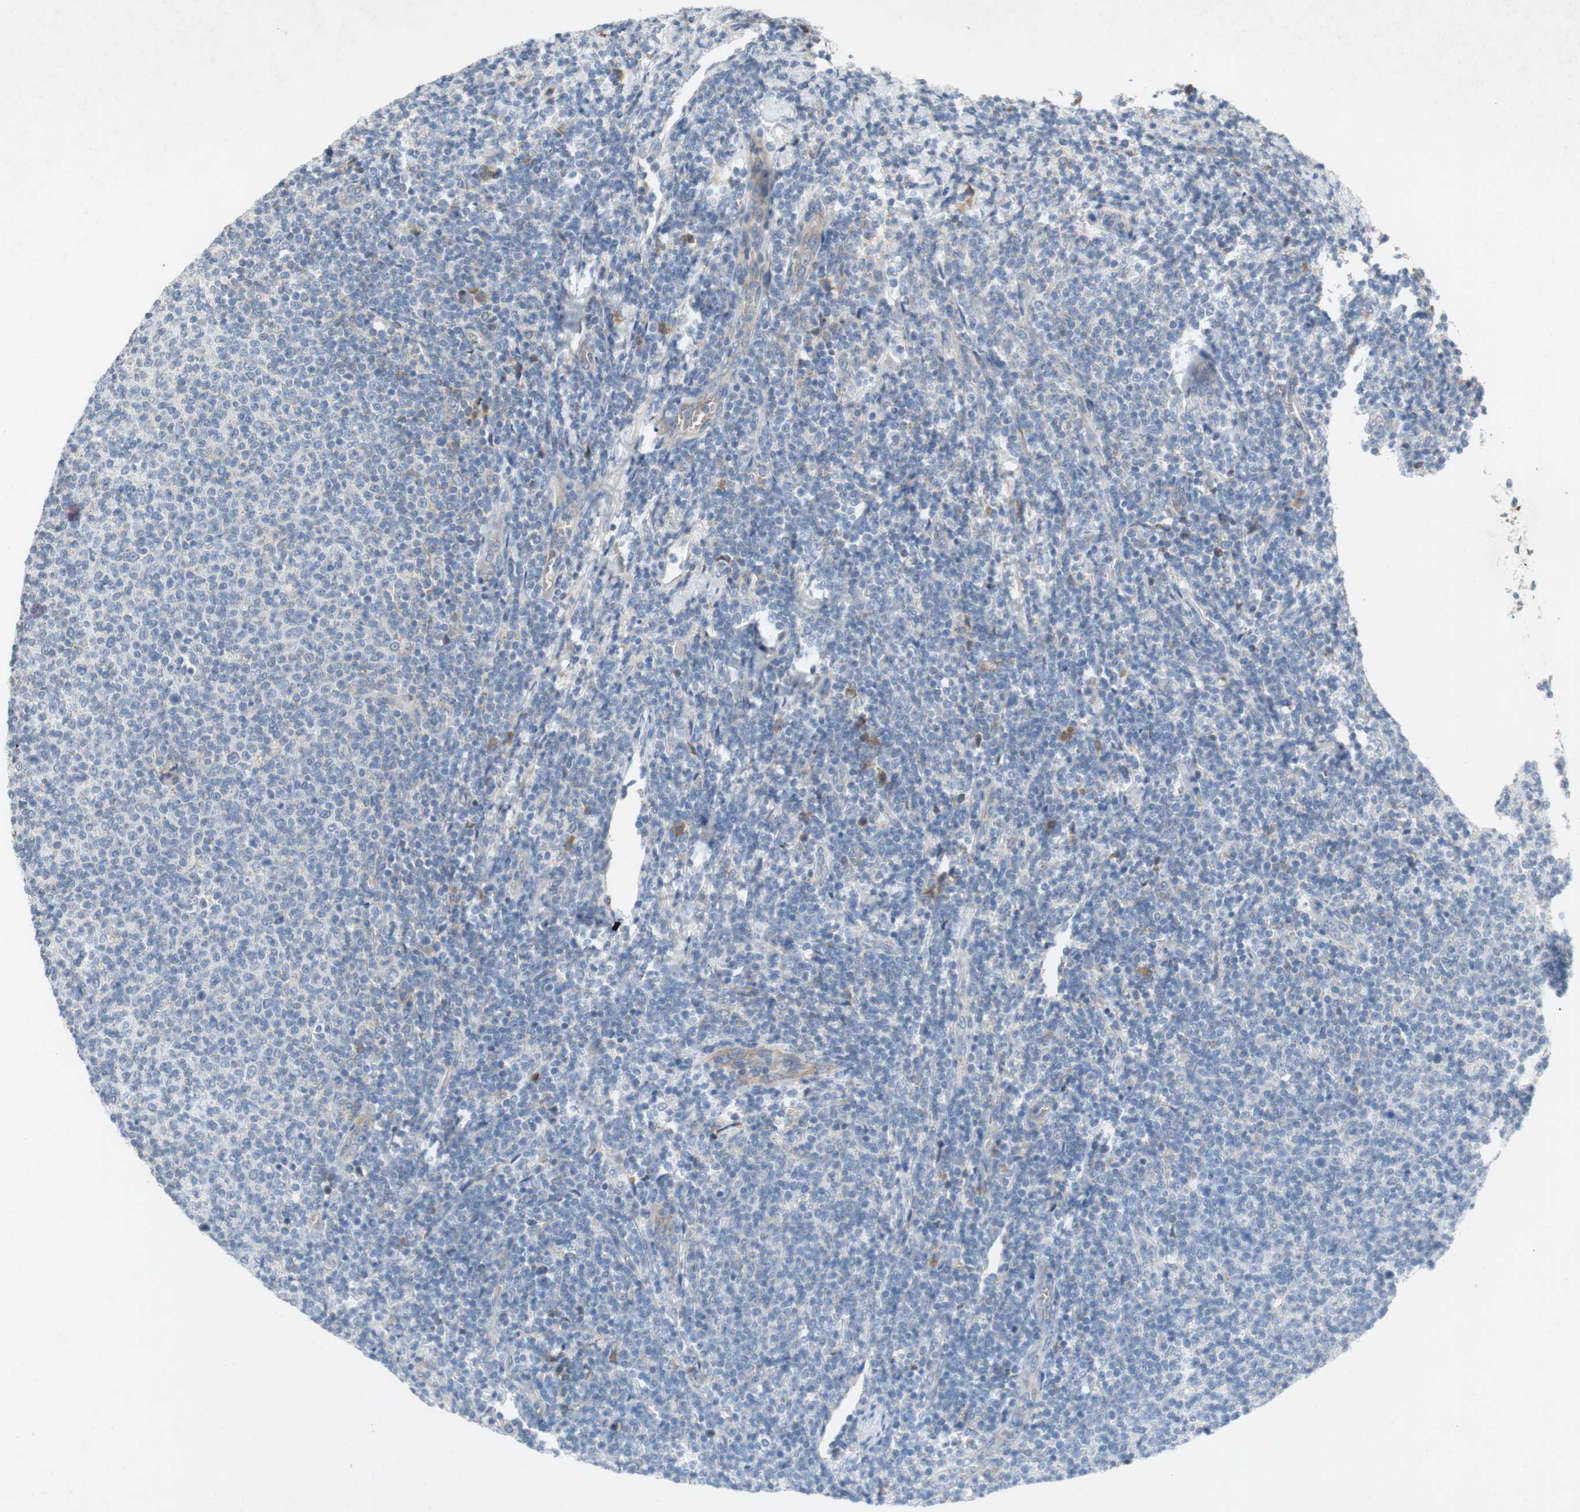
{"staining": {"intensity": "negative", "quantity": "none", "location": "none"}, "tissue": "lymphoma", "cell_type": "Tumor cells", "image_type": "cancer", "snomed": [{"axis": "morphology", "description": "Malignant lymphoma, non-Hodgkin's type, Low grade"}, {"axis": "topography", "description": "Lymph node"}], "caption": "This is an immunohistochemistry (IHC) photomicrograph of malignant lymphoma, non-Hodgkin's type (low-grade). There is no positivity in tumor cells.", "gene": "ADD2", "patient": {"sex": "male", "age": 66}}